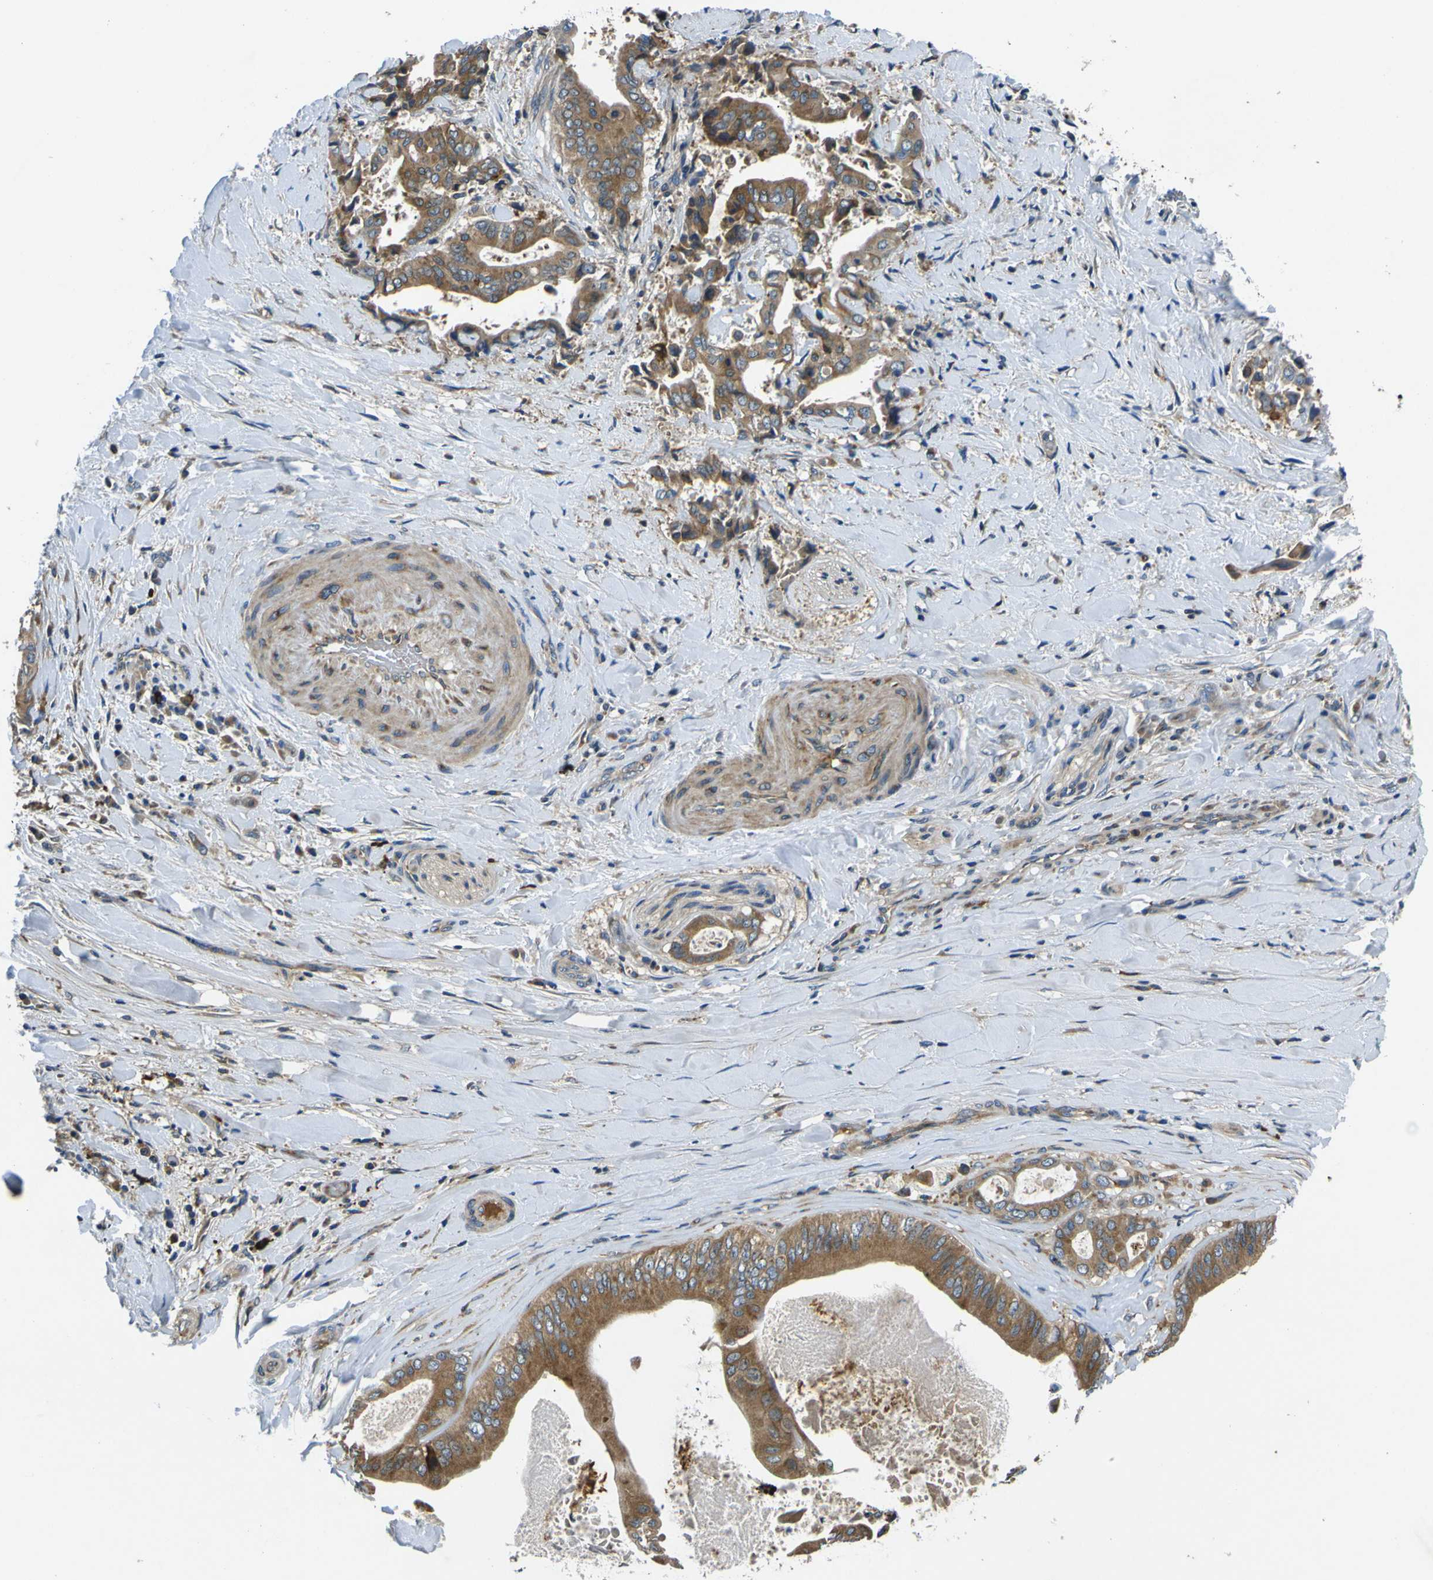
{"staining": {"intensity": "moderate", "quantity": ">75%", "location": "cytoplasmic/membranous"}, "tissue": "liver cancer", "cell_type": "Tumor cells", "image_type": "cancer", "snomed": [{"axis": "morphology", "description": "Cholangiocarcinoma"}, {"axis": "topography", "description": "Liver"}], "caption": "DAB (3,3'-diaminobenzidine) immunohistochemical staining of liver cholangiocarcinoma reveals moderate cytoplasmic/membranous protein positivity in approximately >75% of tumor cells.", "gene": "RAB1B", "patient": {"sex": "male", "age": 58}}